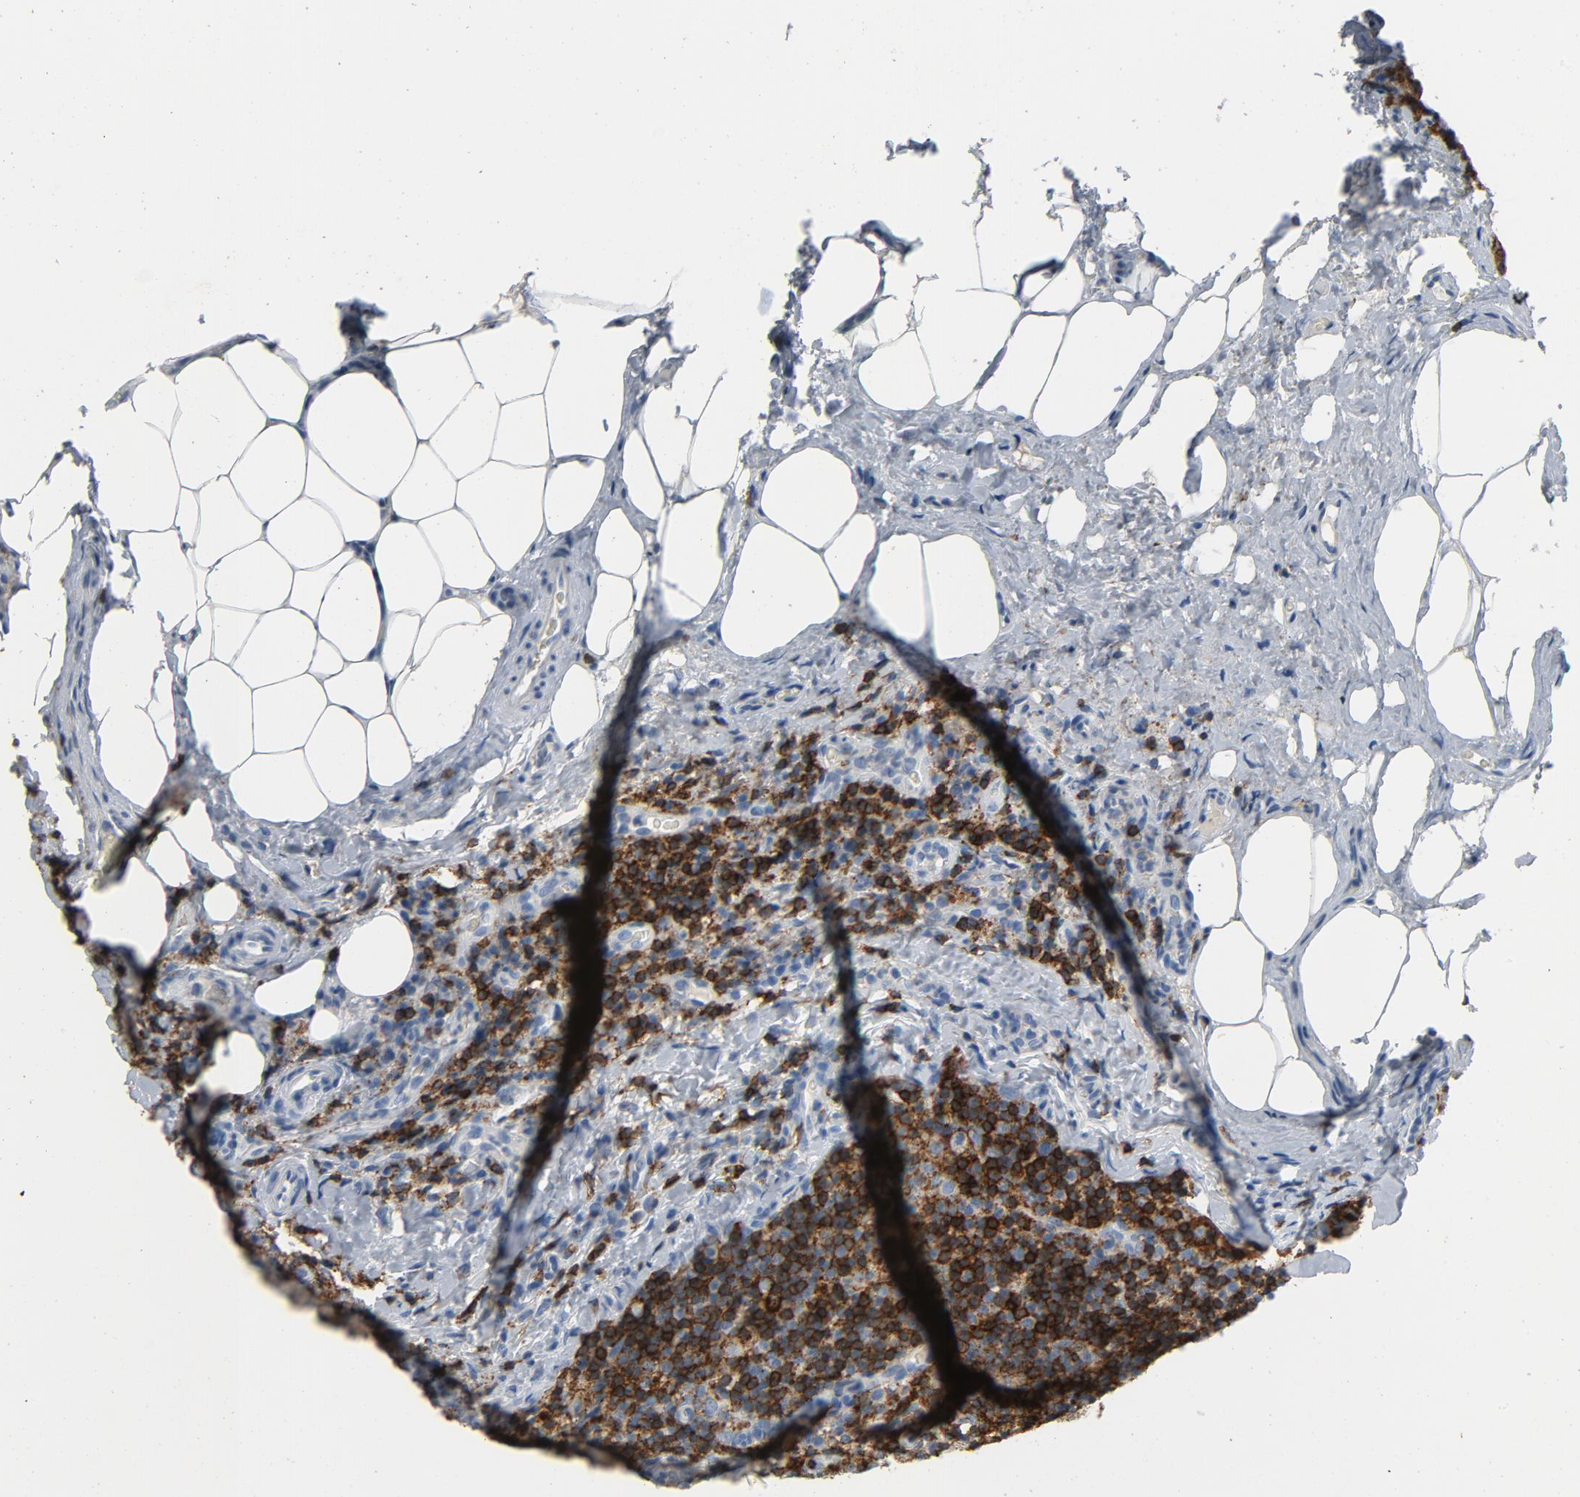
{"staining": {"intensity": "strong", "quantity": ">75%", "location": "cytoplasmic/membranous"}, "tissue": "lymph node", "cell_type": "Germinal center cells", "image_type": "normal", "snomed": [{"axis": "morphology", "description": "Normal tissue, NOS"}, {"axis": "morphology", "description": "Inflammation, NOS"}, {"axis": "topography", "description": "Lymph node"}], "caption": "Protein staining of benign lymph node reveals strong cytoplasmic/membranous staining in about >75% of germinal center cells.", "gene": "LCK", "patient": {"sex": "male", "age": 46}}